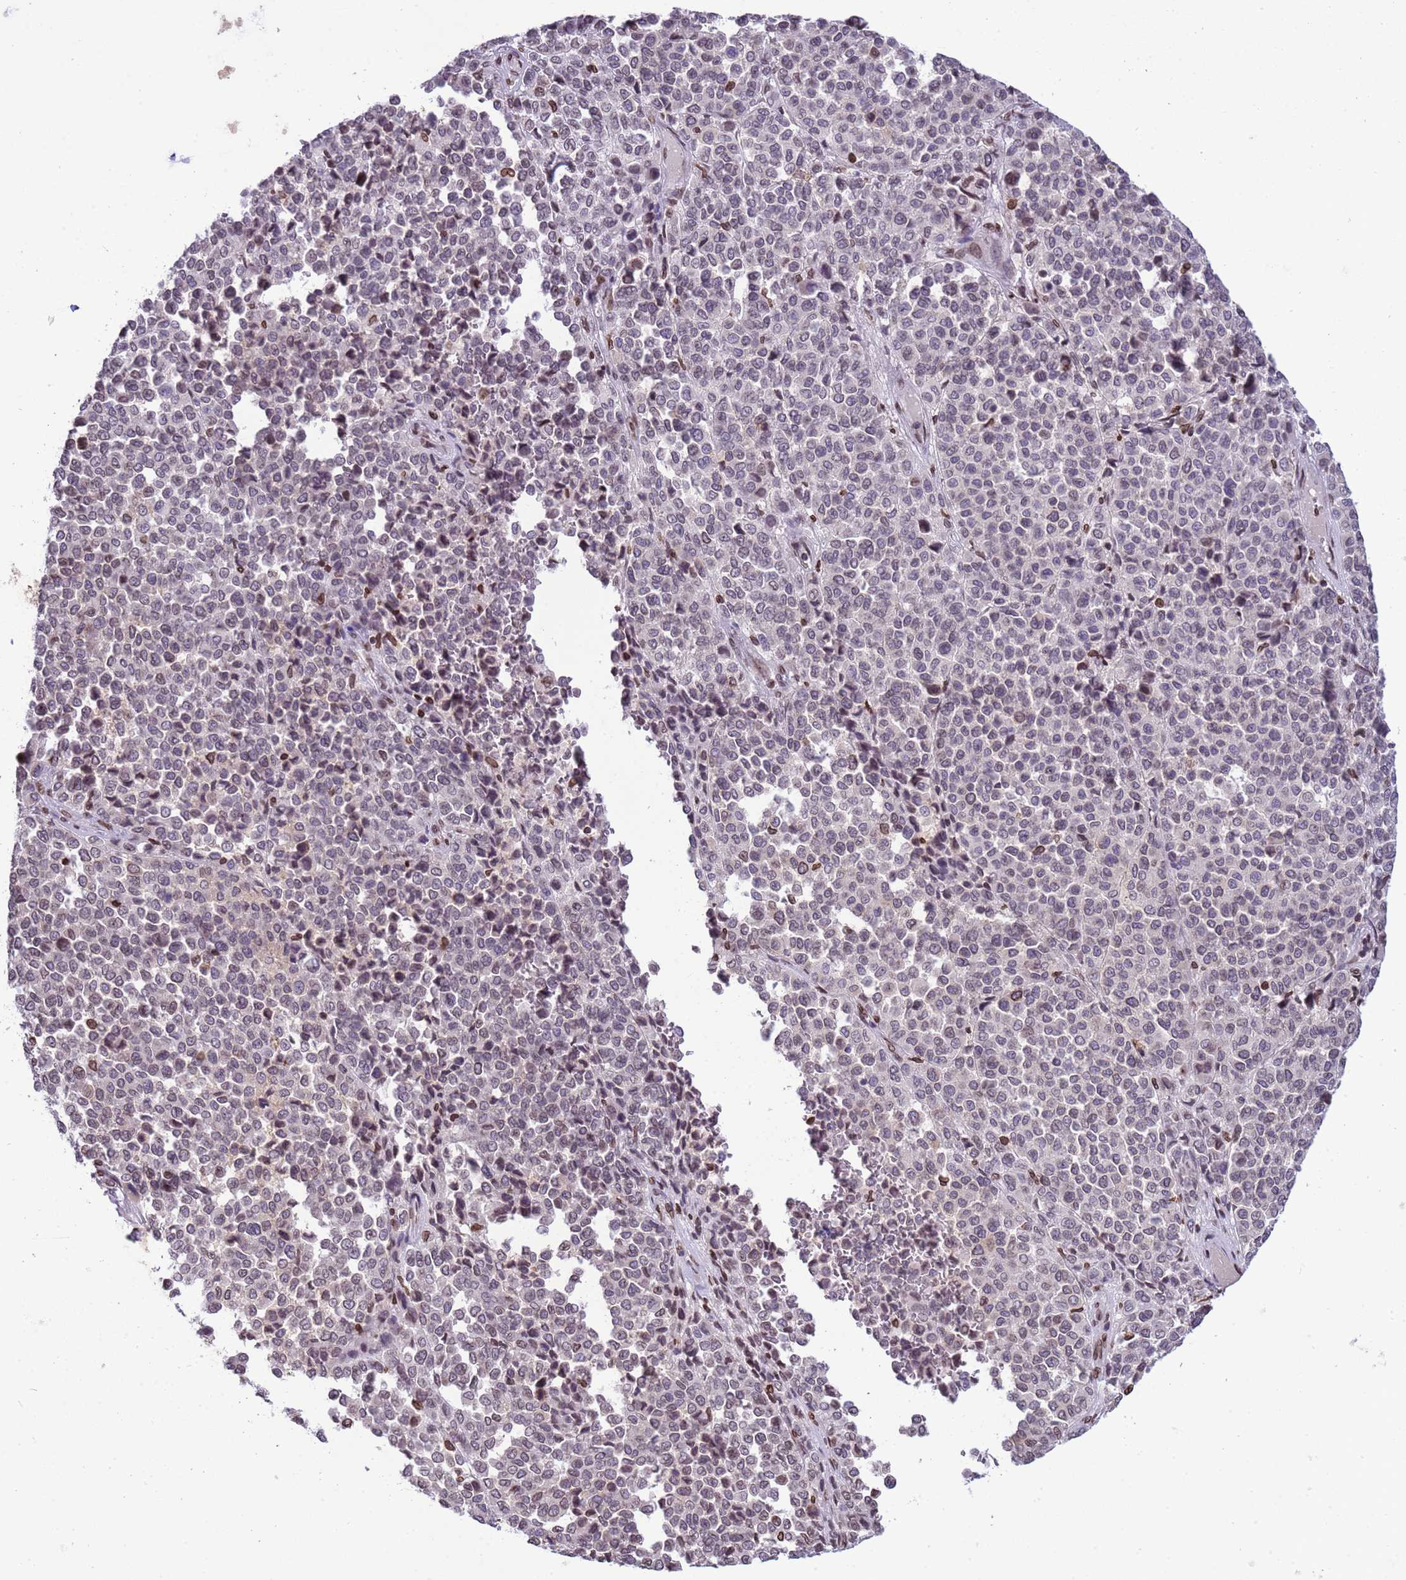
{"staining": {"intensity": "negative", "quantity": "none", "location": "none"}, "tissue": "melanoma", "cell_type": "Tumor cells", "image_type": "cancer", "snomed": [{"axis": "morphology", "description": "Malignant melanoma, Metastatic site"}, {"axis": "topography", "description": "Pancreas"}], "caption": "High magnification brightfield microscopy of melanoma stained with DAB (brown) and counterstained with hematoxylin (blue): tumor cells show no significant positivity.", "gene": "DHX37", "patient": {"sex": "female", "age": 30}}